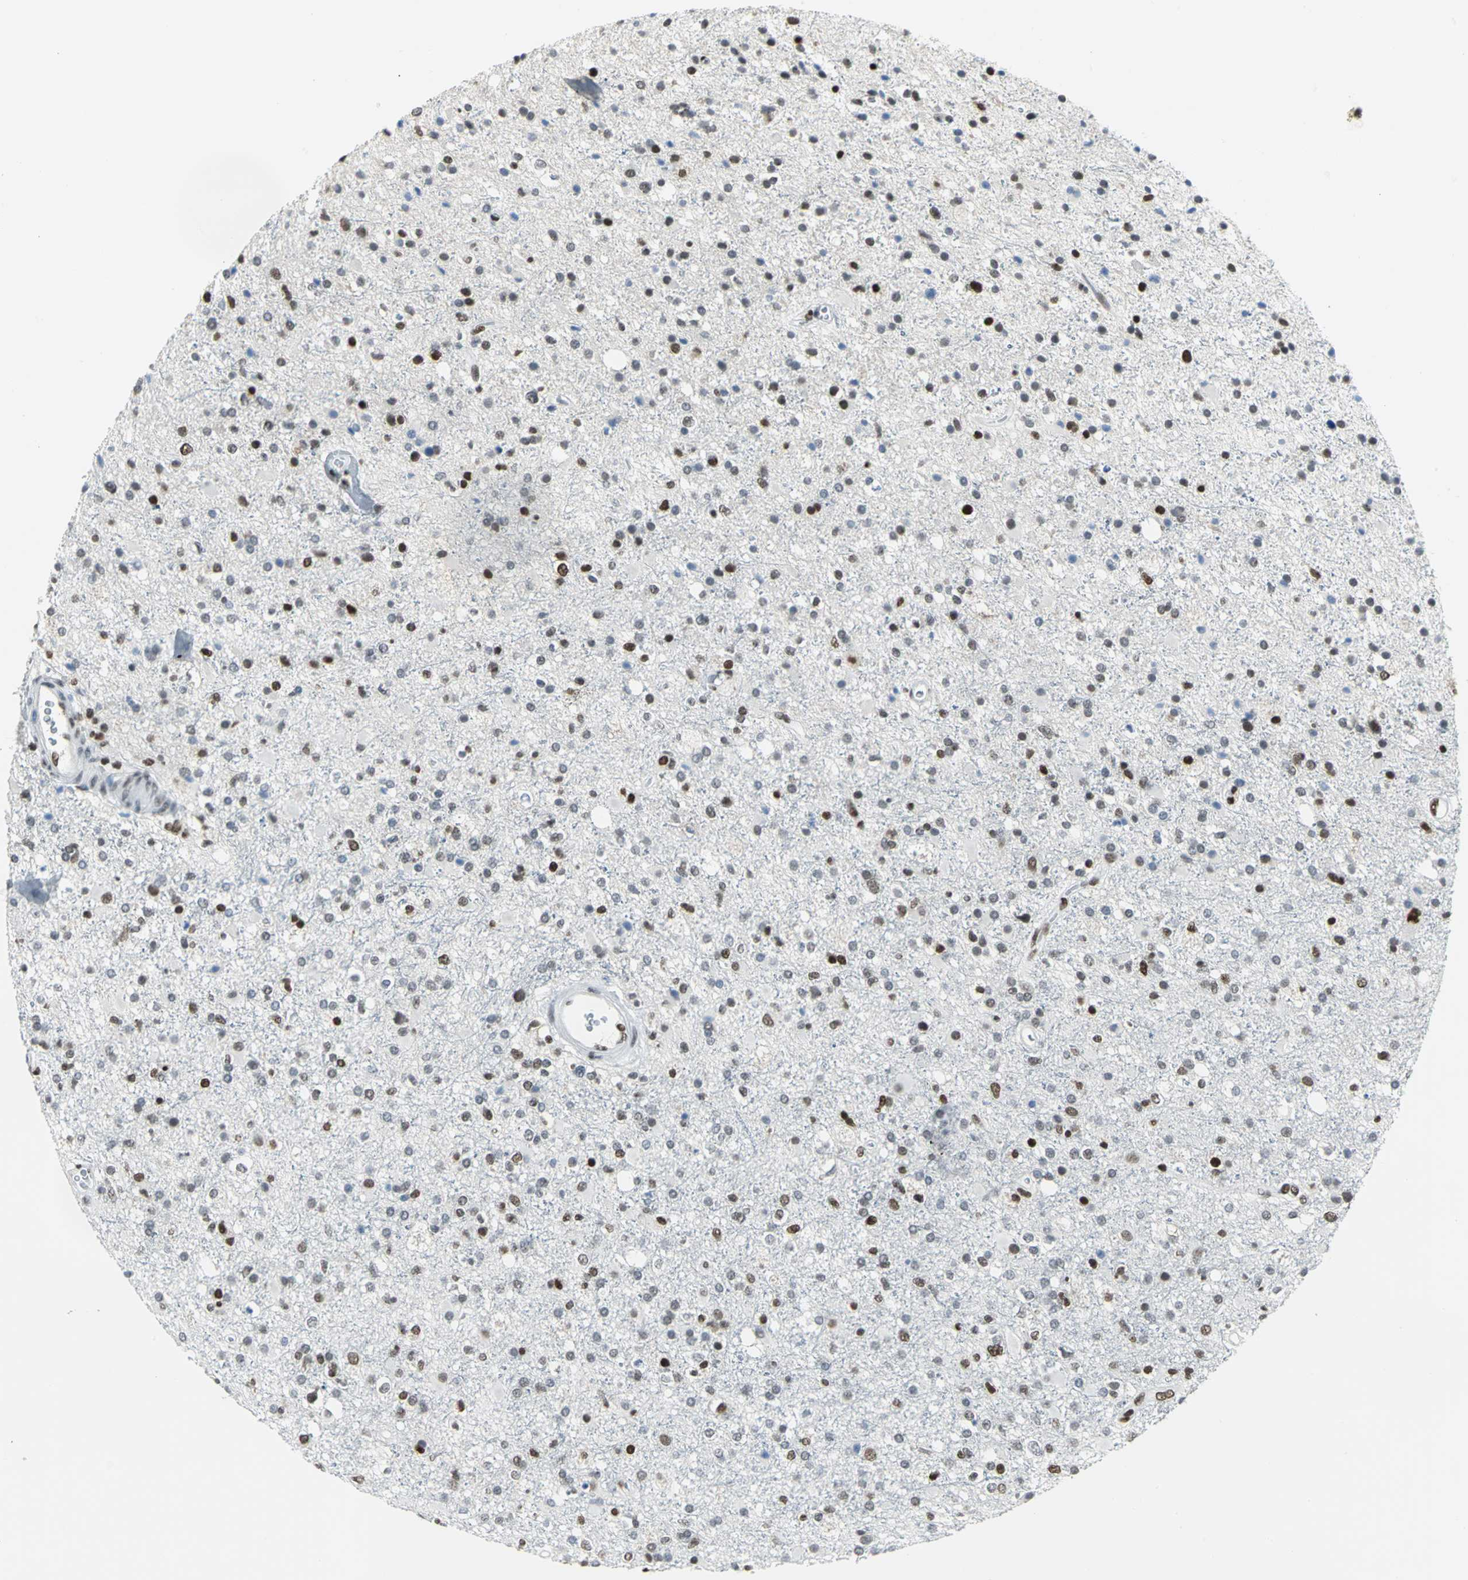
{"staining": {"intensity": "strong", "quantity": "25%-75%", "location": "nuclear"}, "tissue": "glioma", "cell_type": "Tumor cells", "image_type": "cancer", "snomed": [{"axis": "morphology", "description": "Glioma, malignant, High grade"}, {"axis": "topography", "description": "Brain"}], "caption": "Brown immunohistochemical staining in malignant glioma (high-grade) displays strong nuclear expression in about 25%-75% of tumor cells.", "gene": "HNRNPD", "patient": {"sex": "male", "age": 33}}